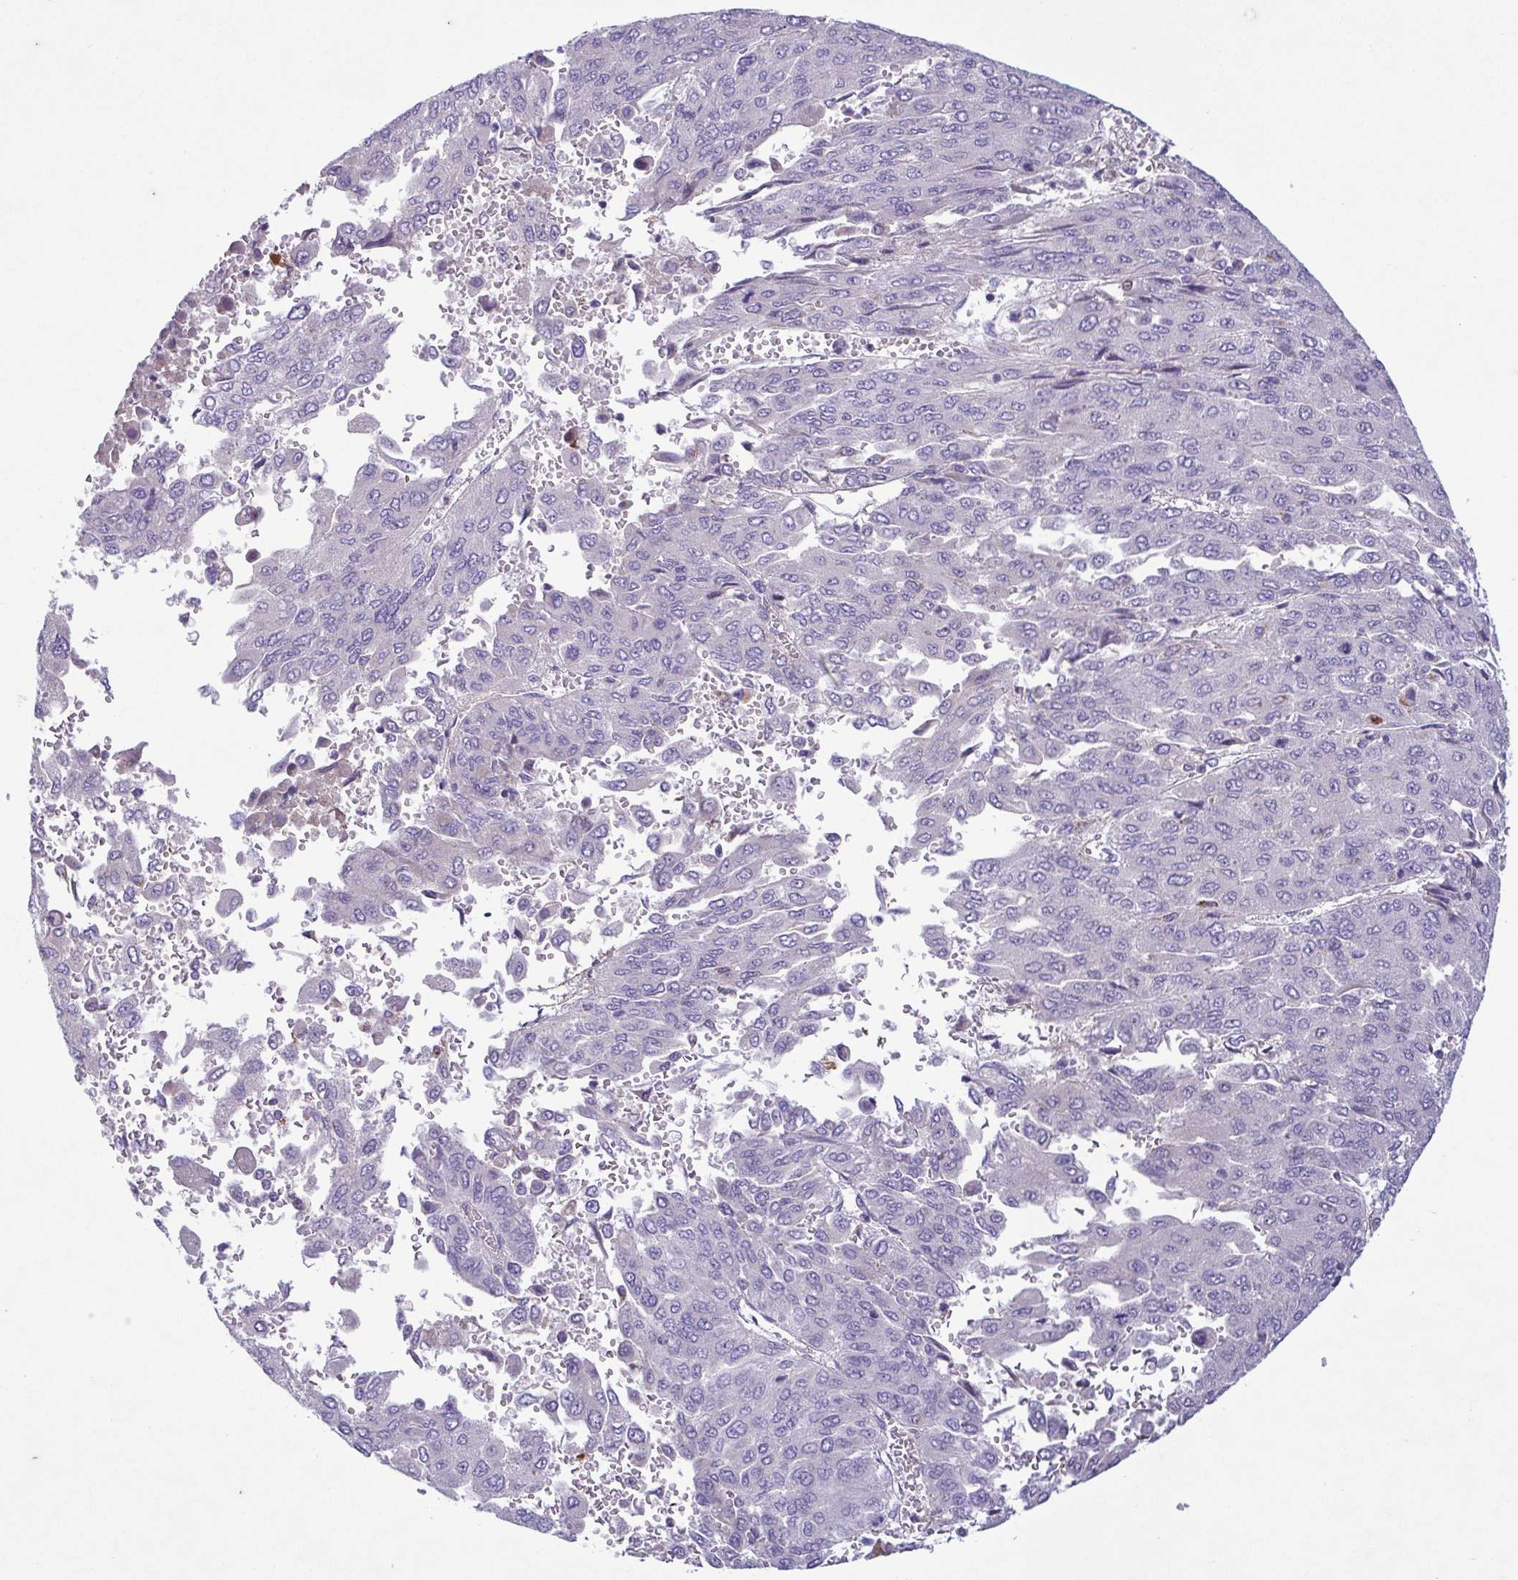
{"staining": {"intensity": "negative", "quantity": "none", "location": "none"}, "tissue": "liver cancer", "cell_type": "Tumor cells", "image_type": "cancer", "snomed": [{"axis": "morphology", "description": "Carcinoma, Hepatocellular, NOS"}, {"axis": "topography", "description": "Liver"}], "caption": "Liver hepatocellular carcinoma stained for a protein using immunohistochemistry (IHC) shows no positivity tumor cells.", "gene": "F13B", "patient": {"sex": "female", "age": 41}}